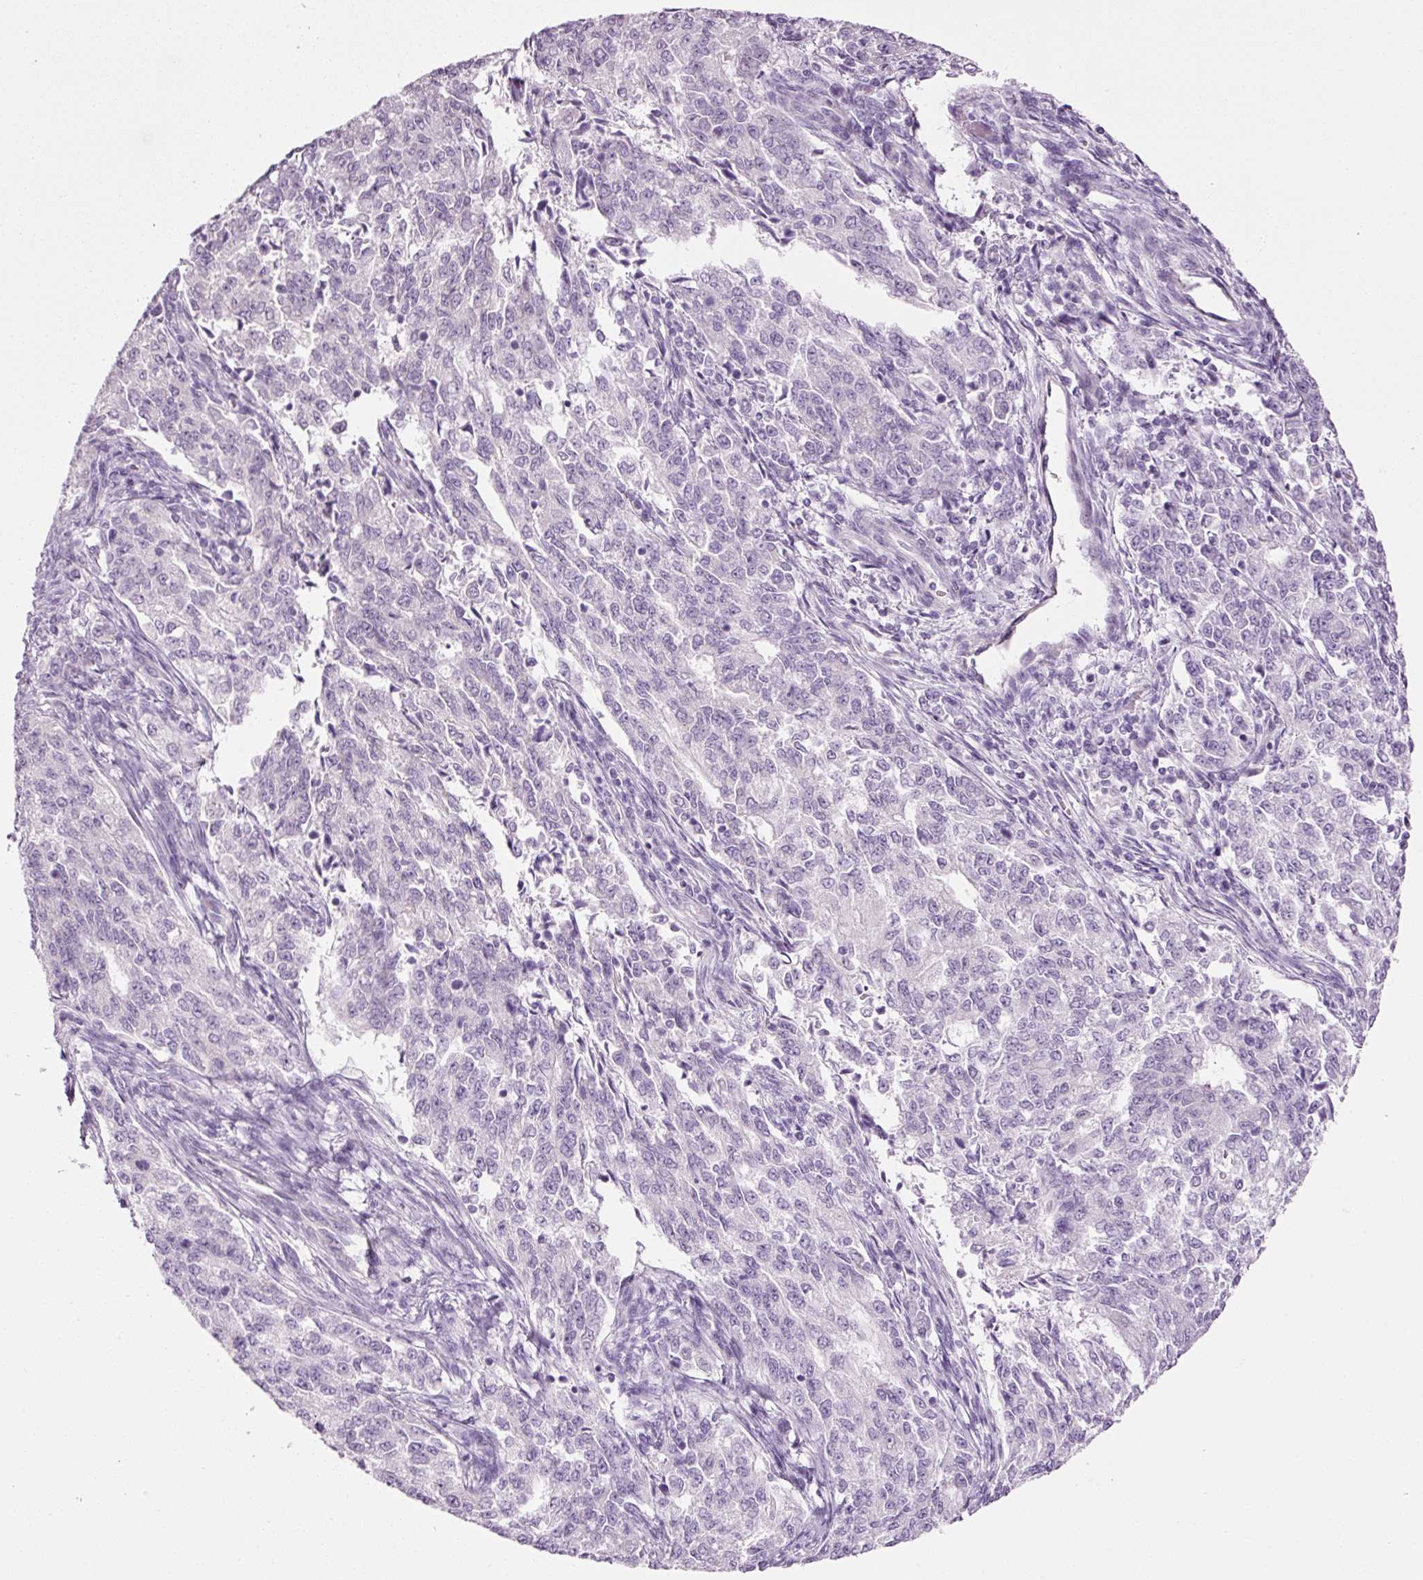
{"staining": {"intensity": "negative", "quantity": "none", "location": "none"}, "tissue": "endometrial cancer", "cell_type": "Tumor cells", "image_type": "cancer", "snomed": [{"axis": "morphology", "description": "Adenocarcinoma, NOS"}, {"axis": "topography", "description": "Endometrium"}], "caption": "Immunohistochemistry (IHC) image of human endometrial cancer (adenocarcinoma) stained for a protein (brown), which displays no staining in tumor cells.", "gene": "ANKRD20A1", "patient": {"sex": "female", "age": 50}}